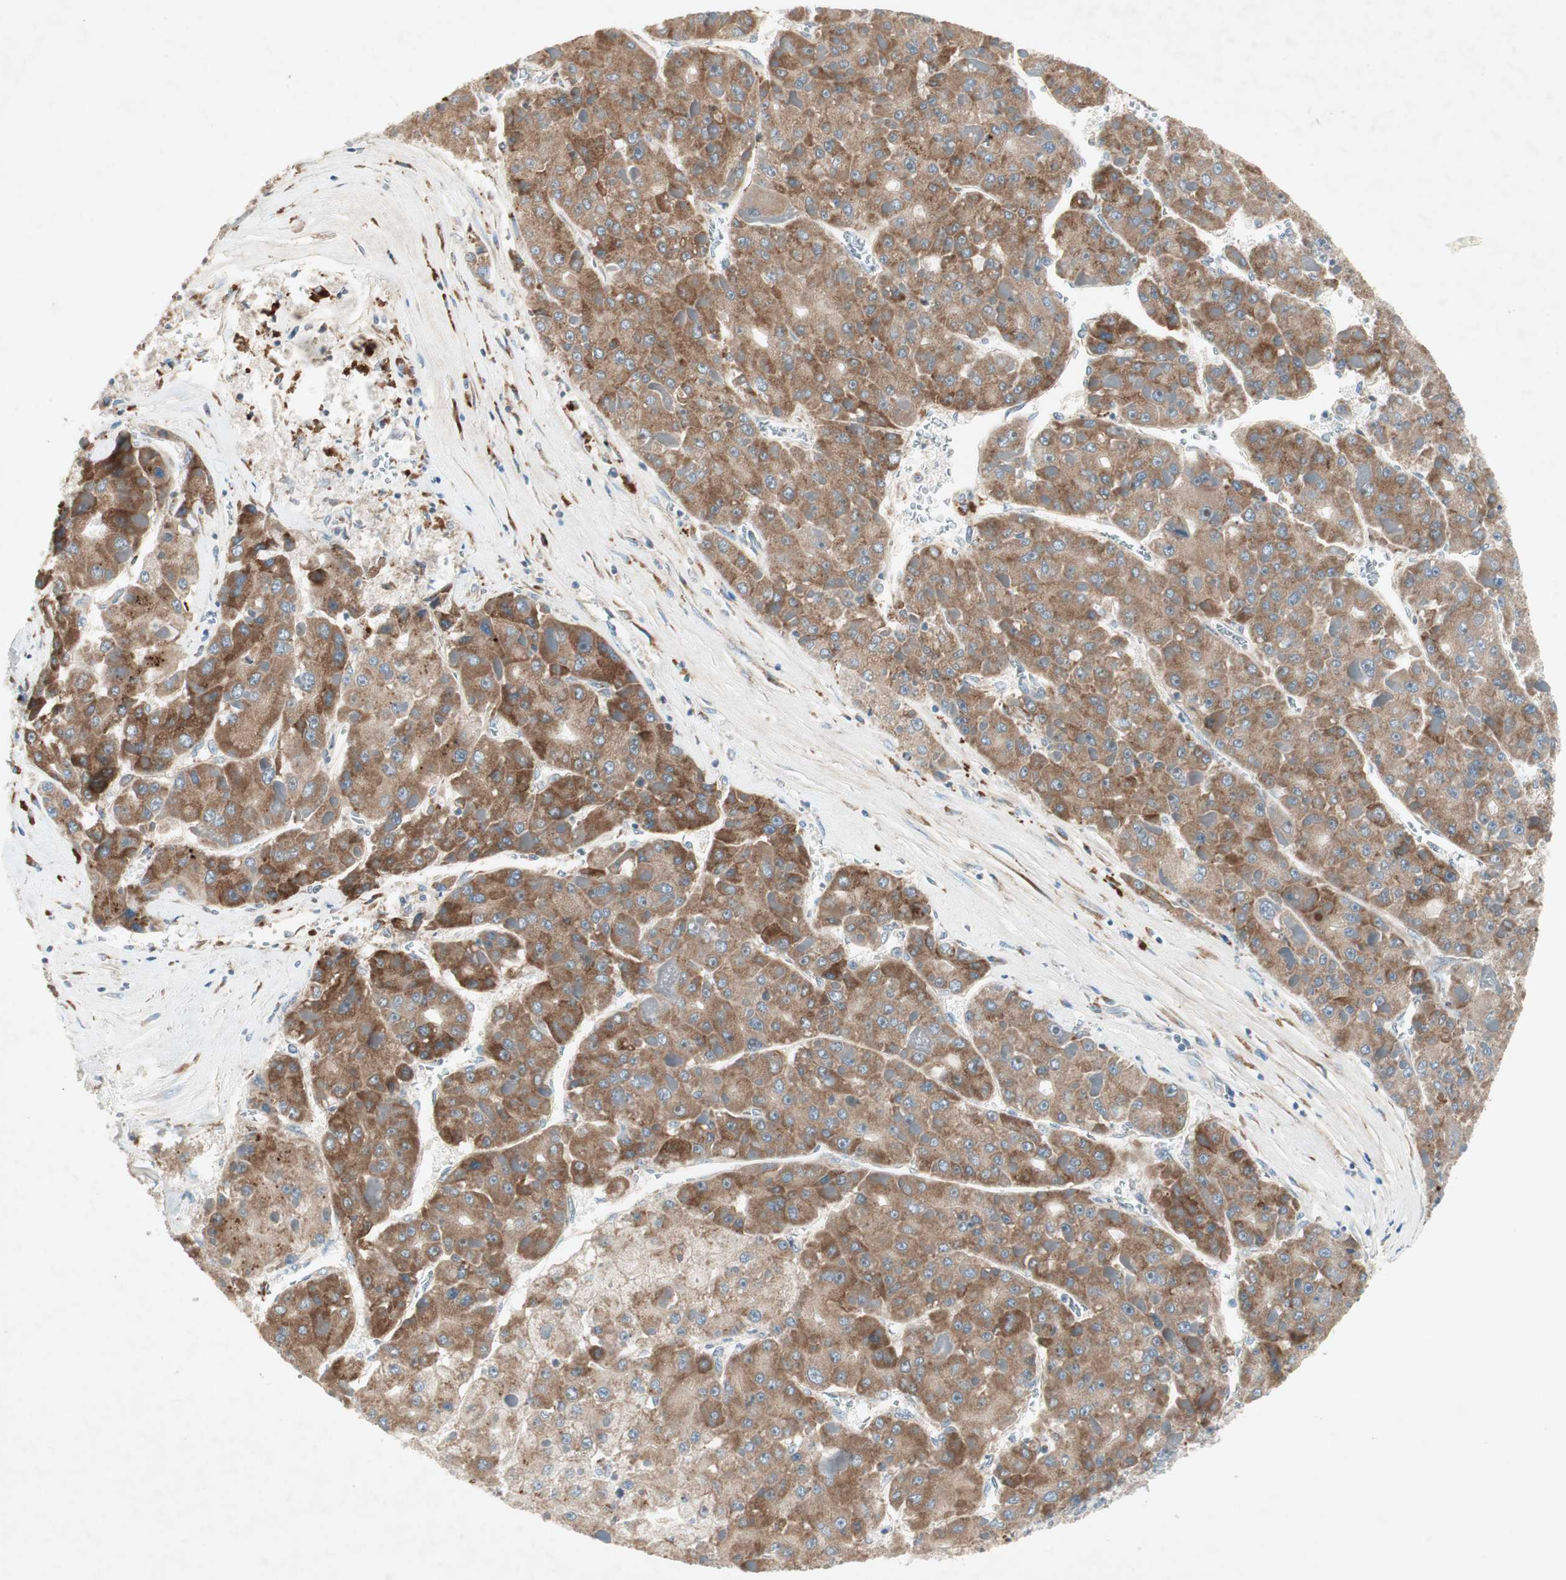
{"staining": {"intensity": "moderate", "quantity": ">75%", "location": "cytoplasmic/membranous"}, "tissue": "liver cancer", "cell_type": "Tumor cells", "image_type": "cancer", "snomed": [{"axis": "morphology", "description": "Carcinoma, Hepatocellular, NOS"}, {"axis": "topography", "description": "Liver"}], "caption": "Moderate cytoplasmic/membranous positivity is present in approximately >75% of tumor cells in liver cancer.", "gene": "RPL23", "patient": {"sex": "female", "age": 73}}